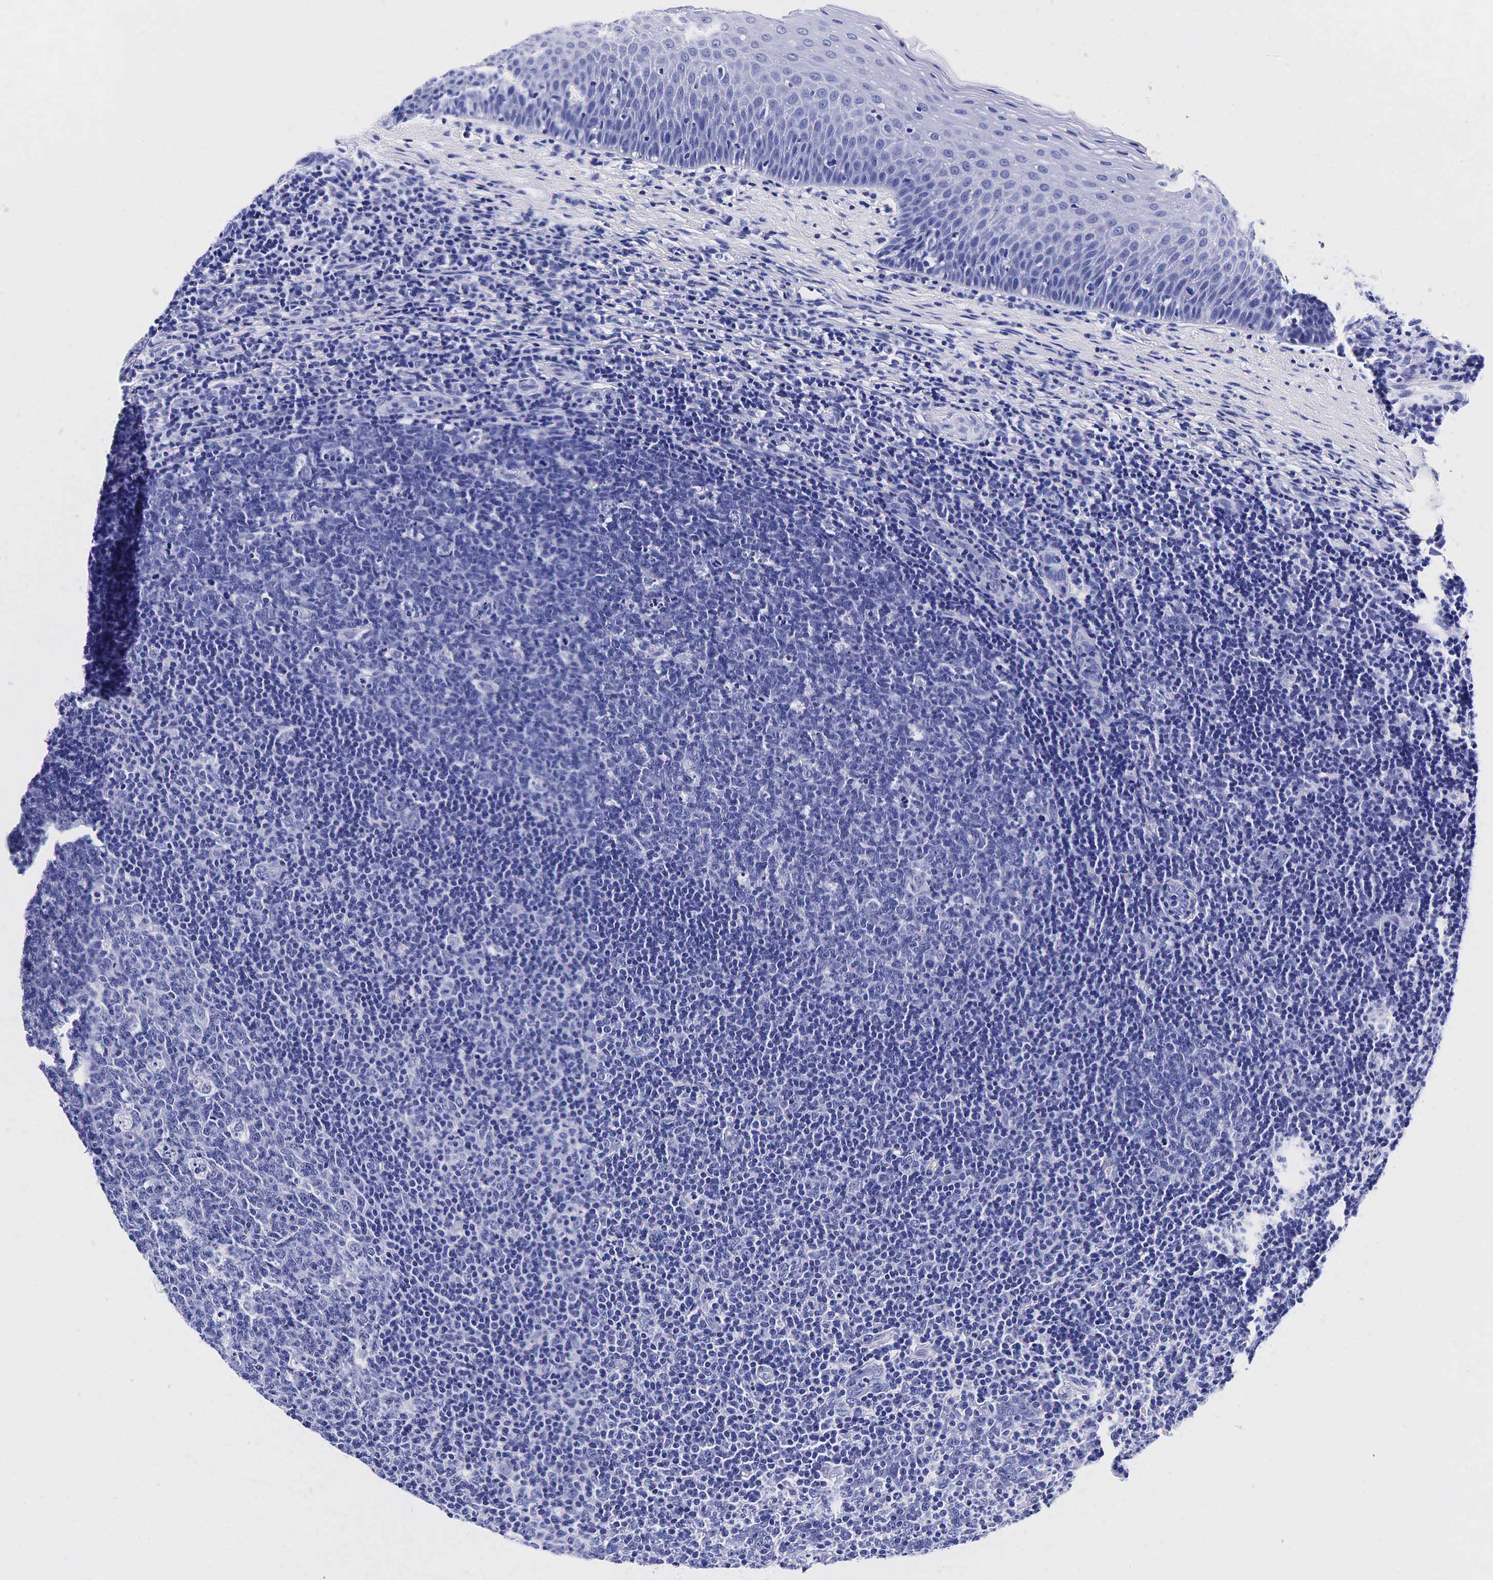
{"staining": {"intensity": "negative", "quantity": "none", "location": "none"}, "tissue": "tonsil", "cell_type": "Germinal center cells", "image_type": "normal", "snomed": [{"axis": "morphology", "description": "Normal tissue, NOS"}, {"axis": "topography", "description": "Tonsil"}], "caption": "Germinal center cells show no significant positivity in unremarkable tonsil. (DAB IHC visualized using brightfield microscopy, high magnification).", "gene": "KLK3", "patient": {"sex": "male", "age": 6}}